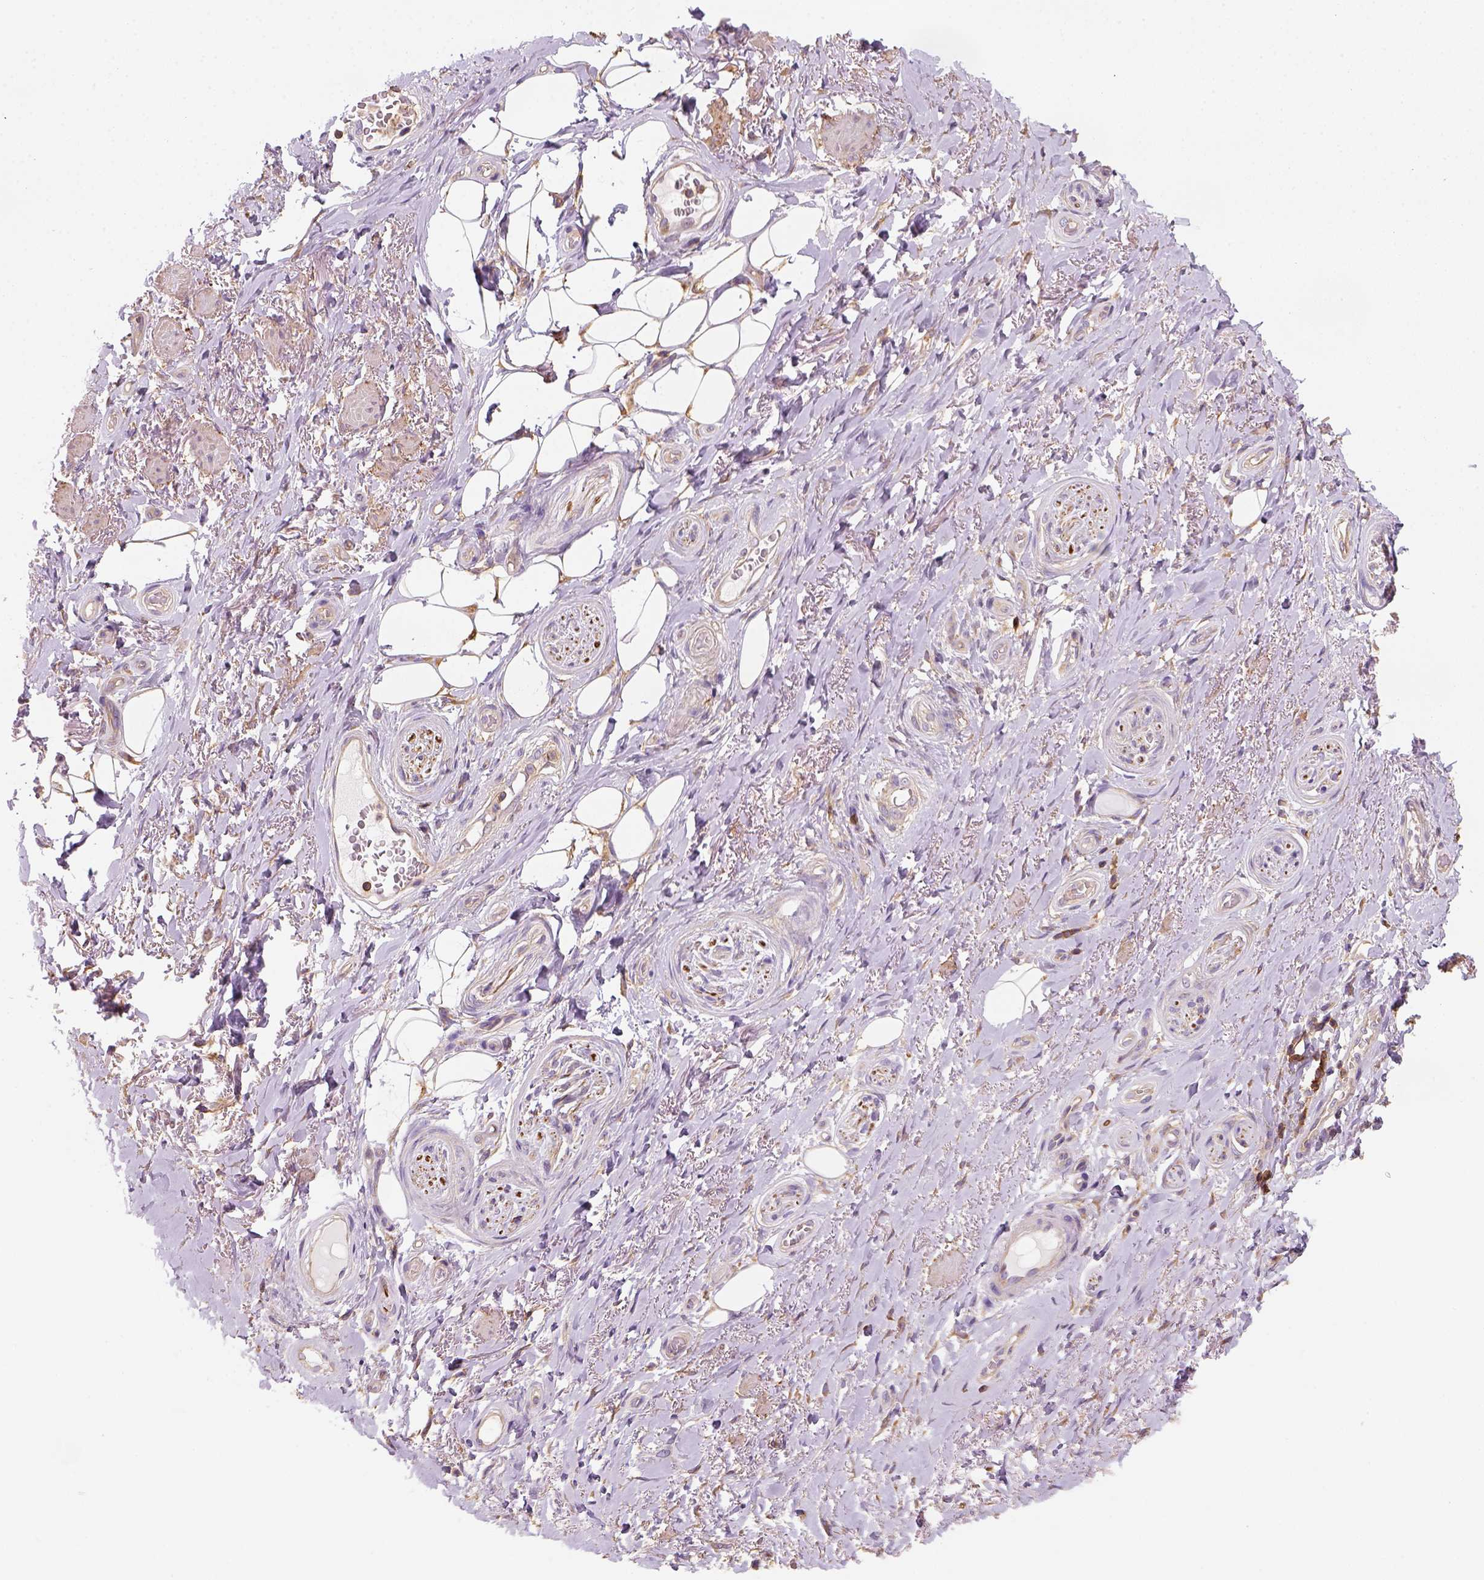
{"staining": {"intensity": "moderate", "quantity": ">75%", "location": "cytoplasmic/membranous"}, "tissue": "adipose tissue", "cell_type": "Adipocytes", "image_type": "normal", "snomed": [{"axis": "morphology", "description": "Normal tissue, NOS"}, {"axis": "topography", "description": "Anal"}, {"axis": "topography", "description": "Peripheral nerve tissue"}], "caption": "Protein analysis of unremarkable adipose tissue shows moderate cytoplasmic/membranous expression in about >75% of adipocytes. The protein of interest is shown in brown color, while the nuclei are stained blue.", "gene": "GPRC5D", "patient": {"sex": "male", "age": 53}}